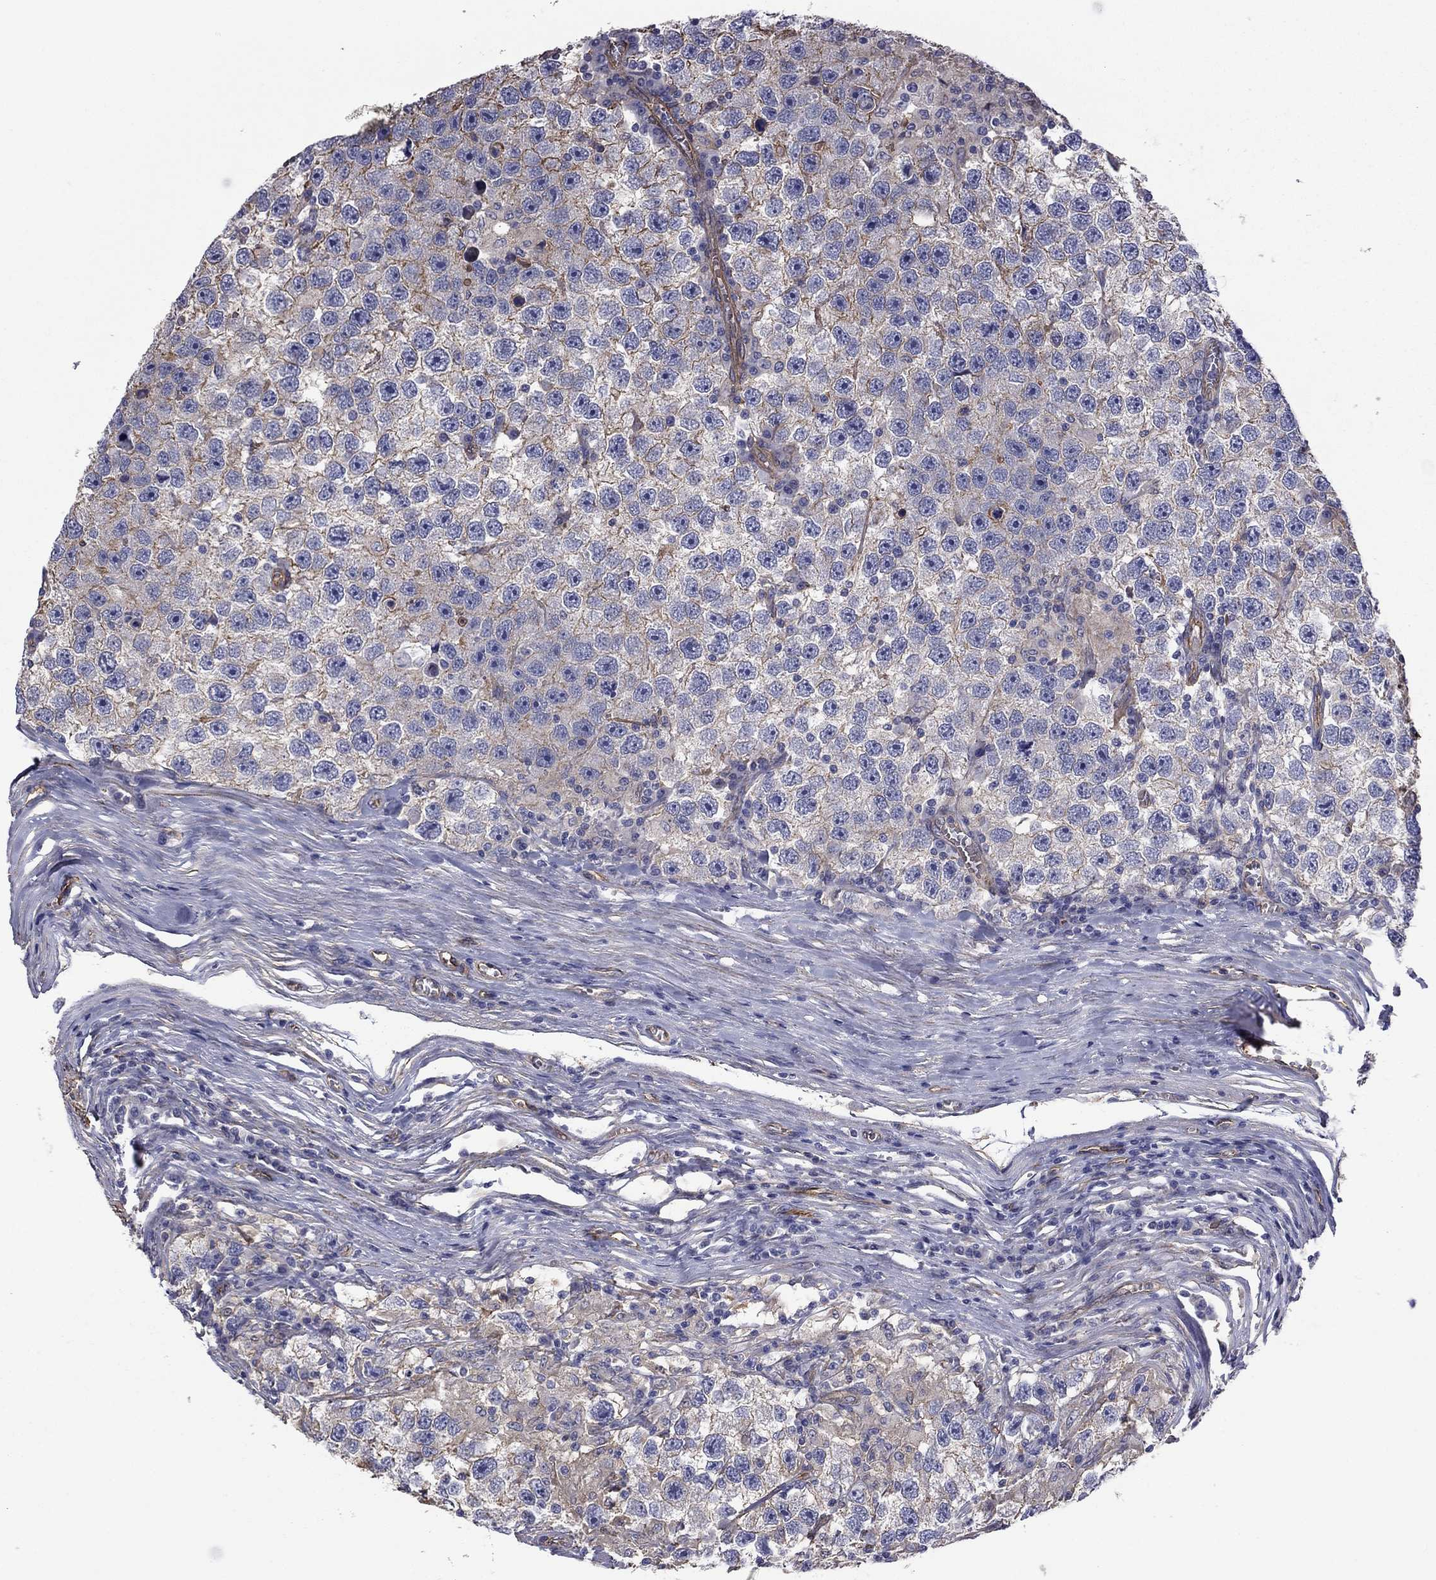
{"staining": {"intensity": "moderate", "quantity": "<25%", "location": "cytoplasmic/membranous"}, "tissue": "testis cancer", "cell_type": "Tumor cells", "image_type": "cancer", "snomed": [{"axis": "morphology", "description": "Seminoma, NOS"}, {"axis": "topography", "description": "Testis"}], "caption": "Testis seminoma tissue shows moderate cytoplasmic/membranous expression in about <25% of tumor cells", "gene": "TCHH", "patient": {"sex": "male", "age": 26}}